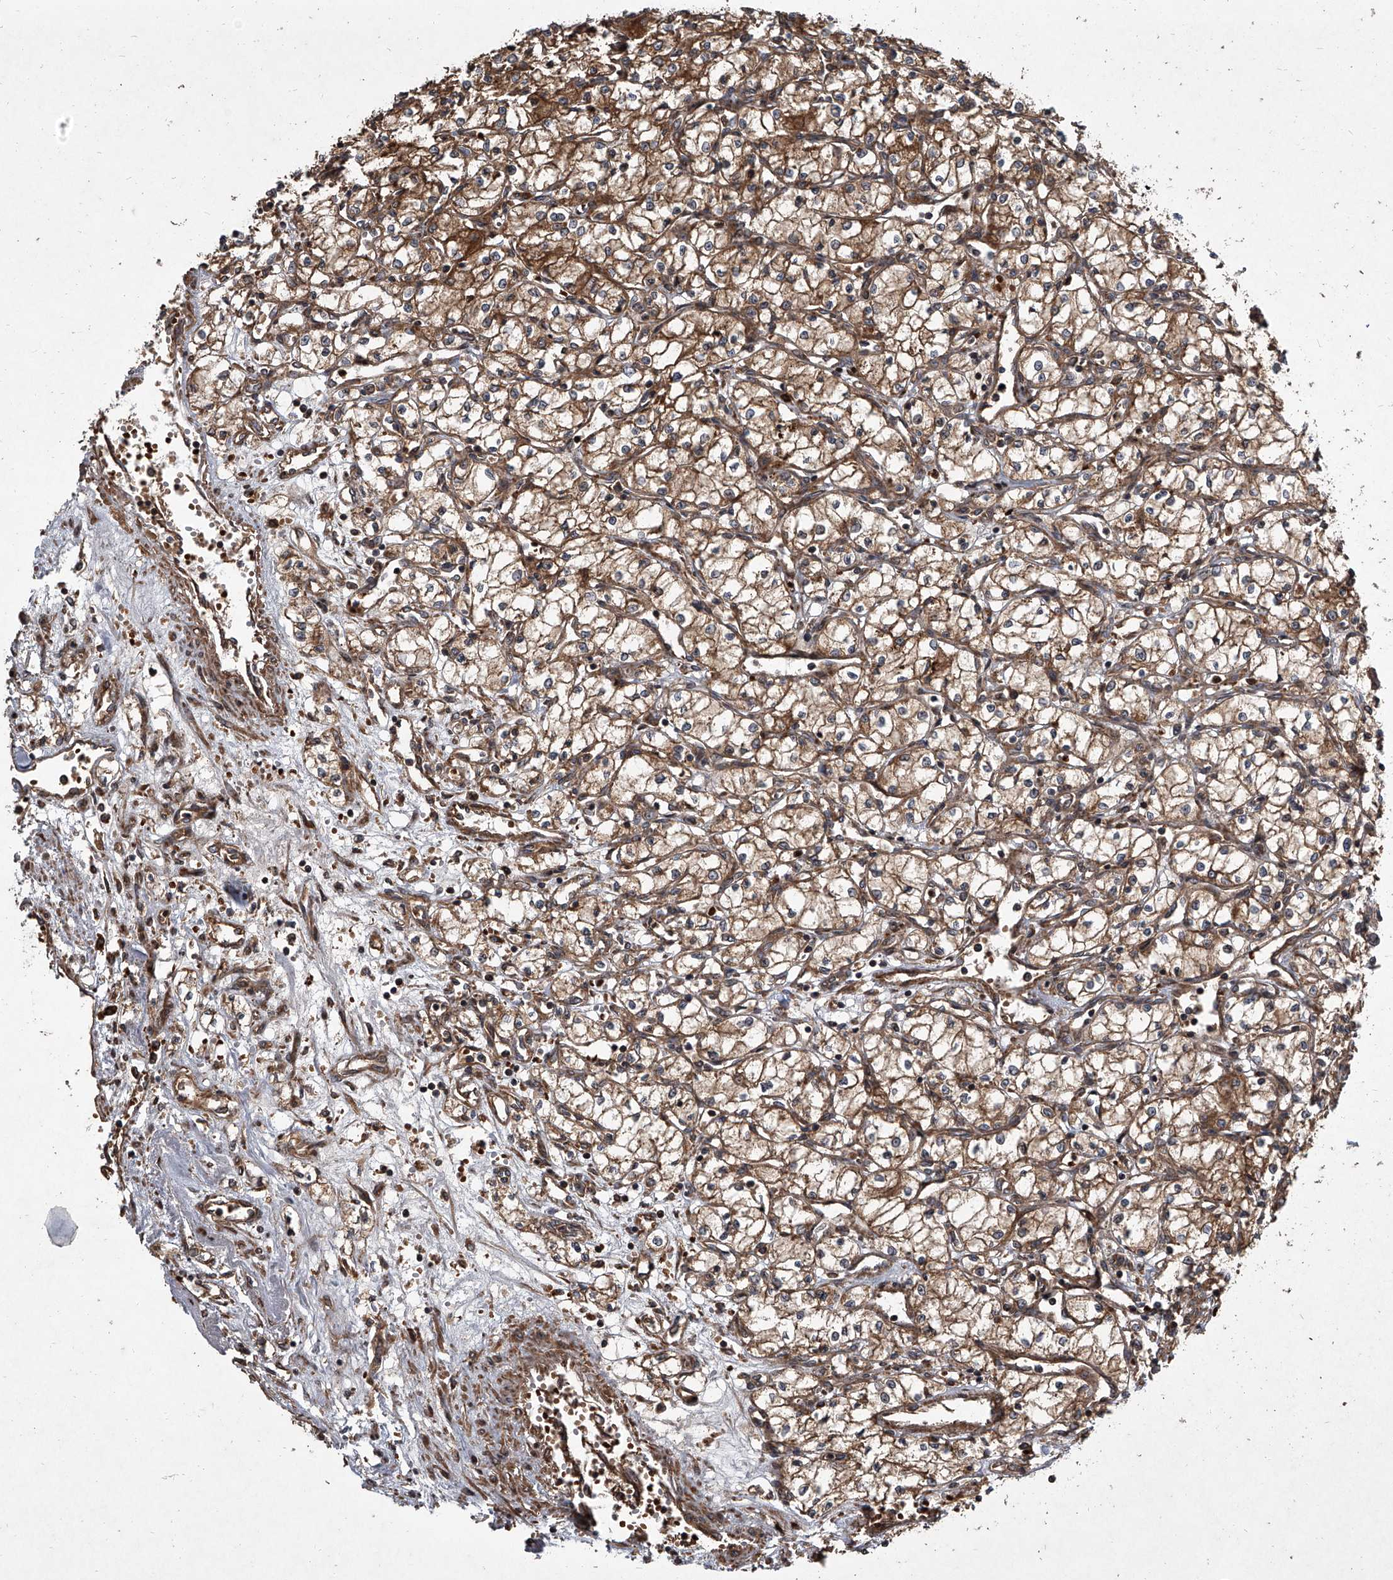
{"staining": {"intensity": "moderate", "quantity": ">75%", "location": "cytoplasmic/membranous"}, "tissue": "renal cancer", "cell_type": "Tumor cells", "image_type": "cancer", "snomed": [{"axis": "morphology", "description": "Adenocarcinoma, NOS"}, {"axis": "topography", "description": "Kidney"}], "caption": "High-power microscopy captured an IHC photomicrograph of renal cancer, revealing moderate cytoplasmic/membranous expression in about >75% of tumor cells.", "gene": "EVA1C", "patient": {"sex": "male", "age": 59}}